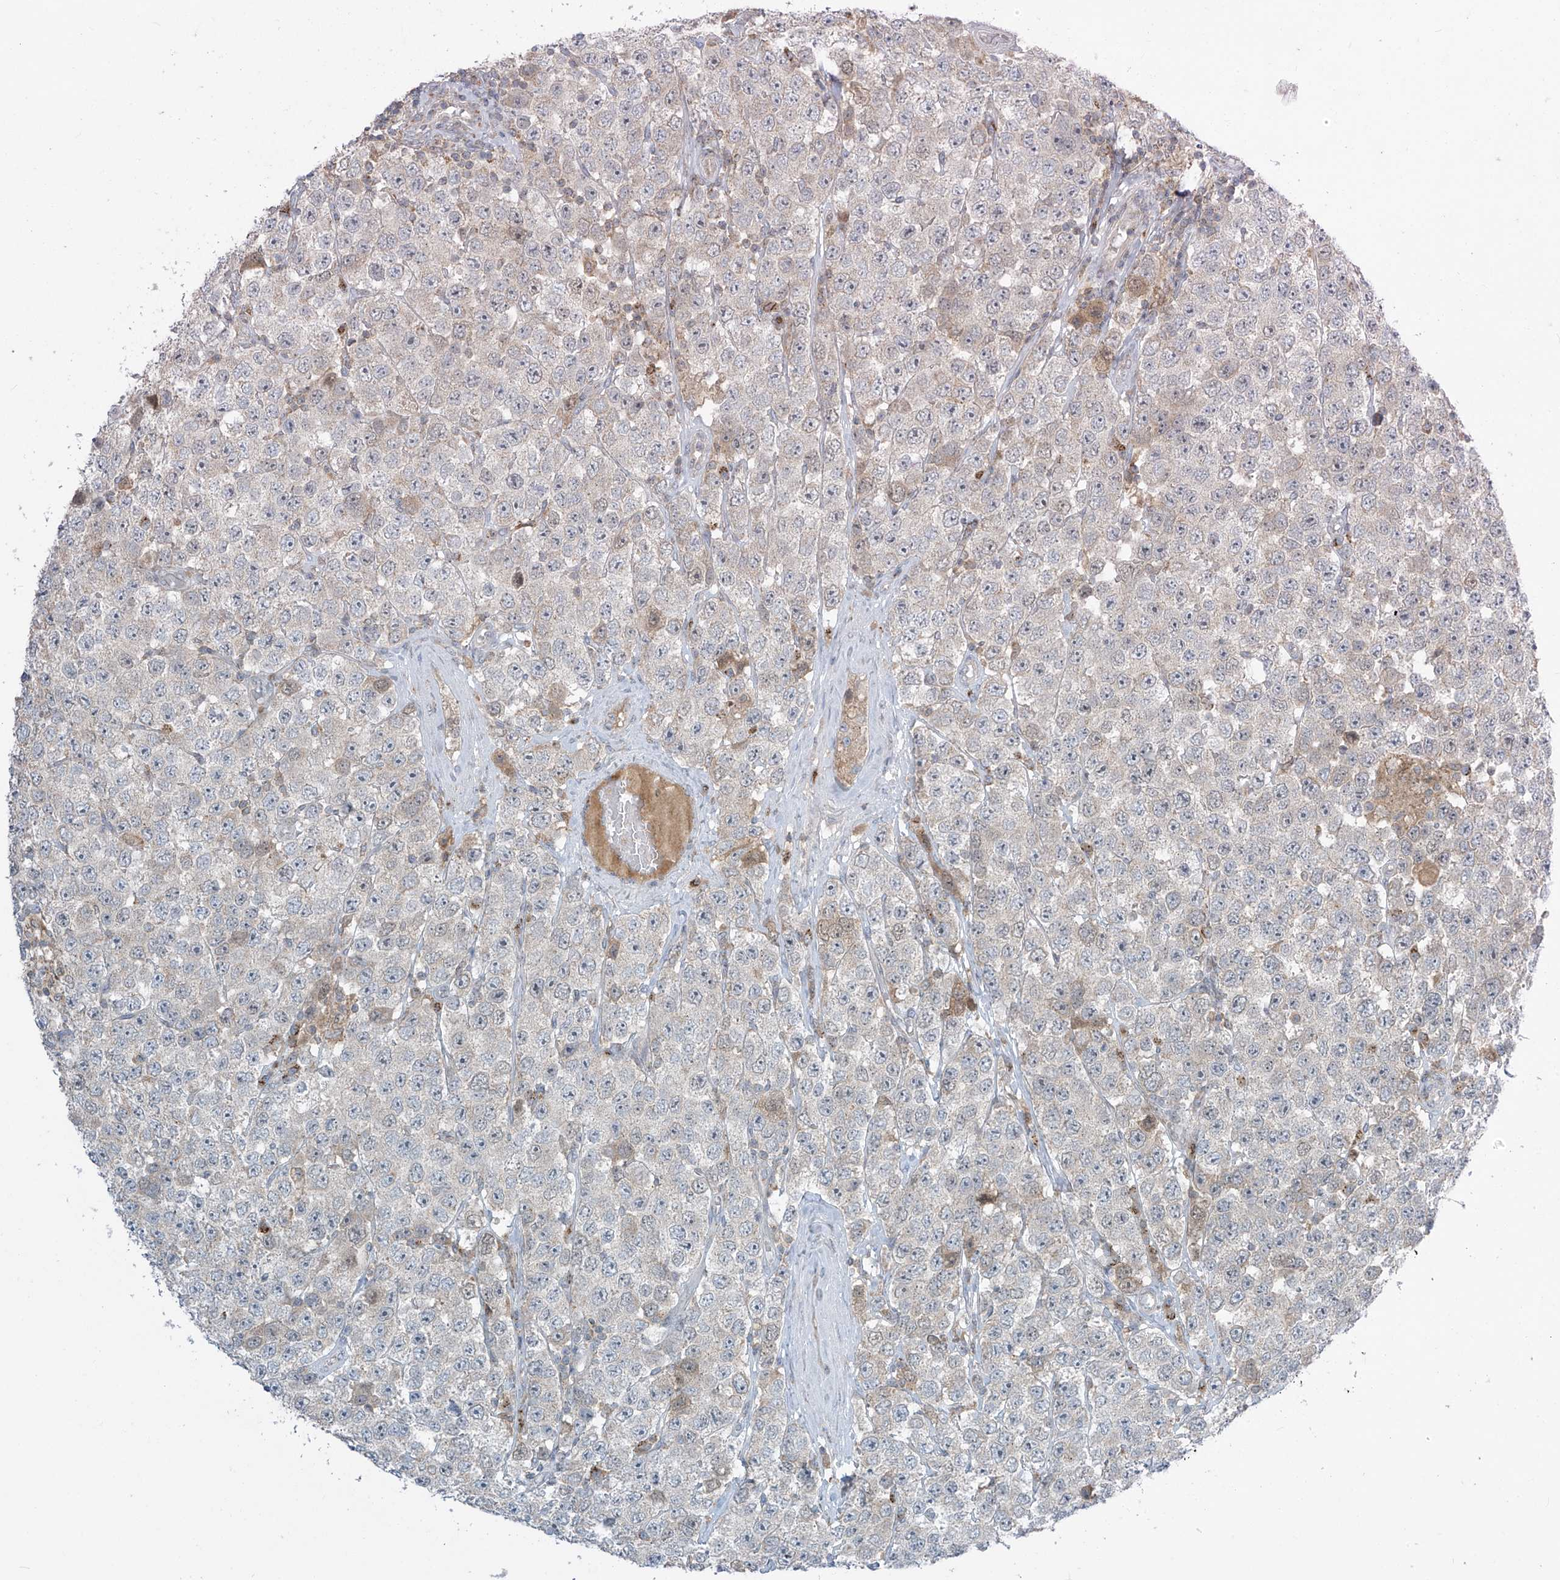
{"staining": {"intensity": "negative", "quantity": "none", "location": "none"}, "tissue": "testis cancer", "cell_type": "Tumor cells", "image_type": "cancer", "snomed": [{"axis": "morphology", "description": "Seminoma, NOS"}, {"axis": "topography", "description": "Testis"}], "caption": "This is an immunohistochemistry (IHC) micrograph of human testis cancer. There is no expression in tumor cells.", "gene": "PARVG", "patient": {"sex": "male", "age": 28}}